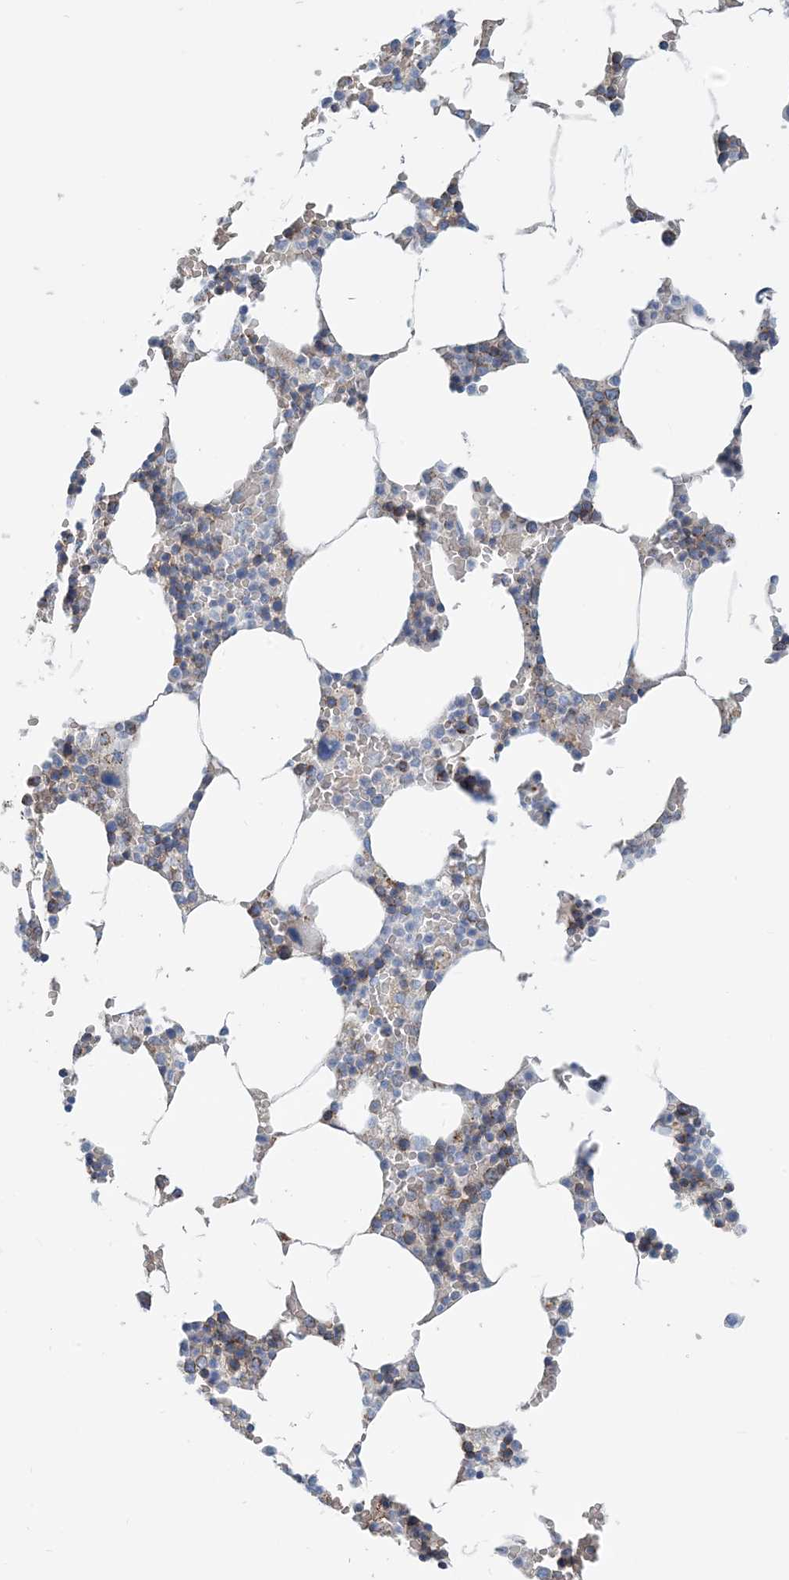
{"staining": {"intensity": "moderate", "quantity": "25%-75%", "location": "cytoplasmic/membranous"}, "tissue": "bone marrow", "cell_type": "Hematopoietic cells", "image_type": "normal", "snomed": [{"axis": "morphology", "description": "Normal tissue, NOS"}, {"axis": "topography", "description": "Bone marrow"}], "caption": "DAB immunohistochemical staining of benign bone marrow displays moderate cytoplasmic/membranous protein staining in approximately 25%-75% of hematopoietic cells. (DAB IHC with brightfield microscopy, high magnification).", "gene": "PHOSPHO2", "patient": {"sex": "male", "age": 70}}